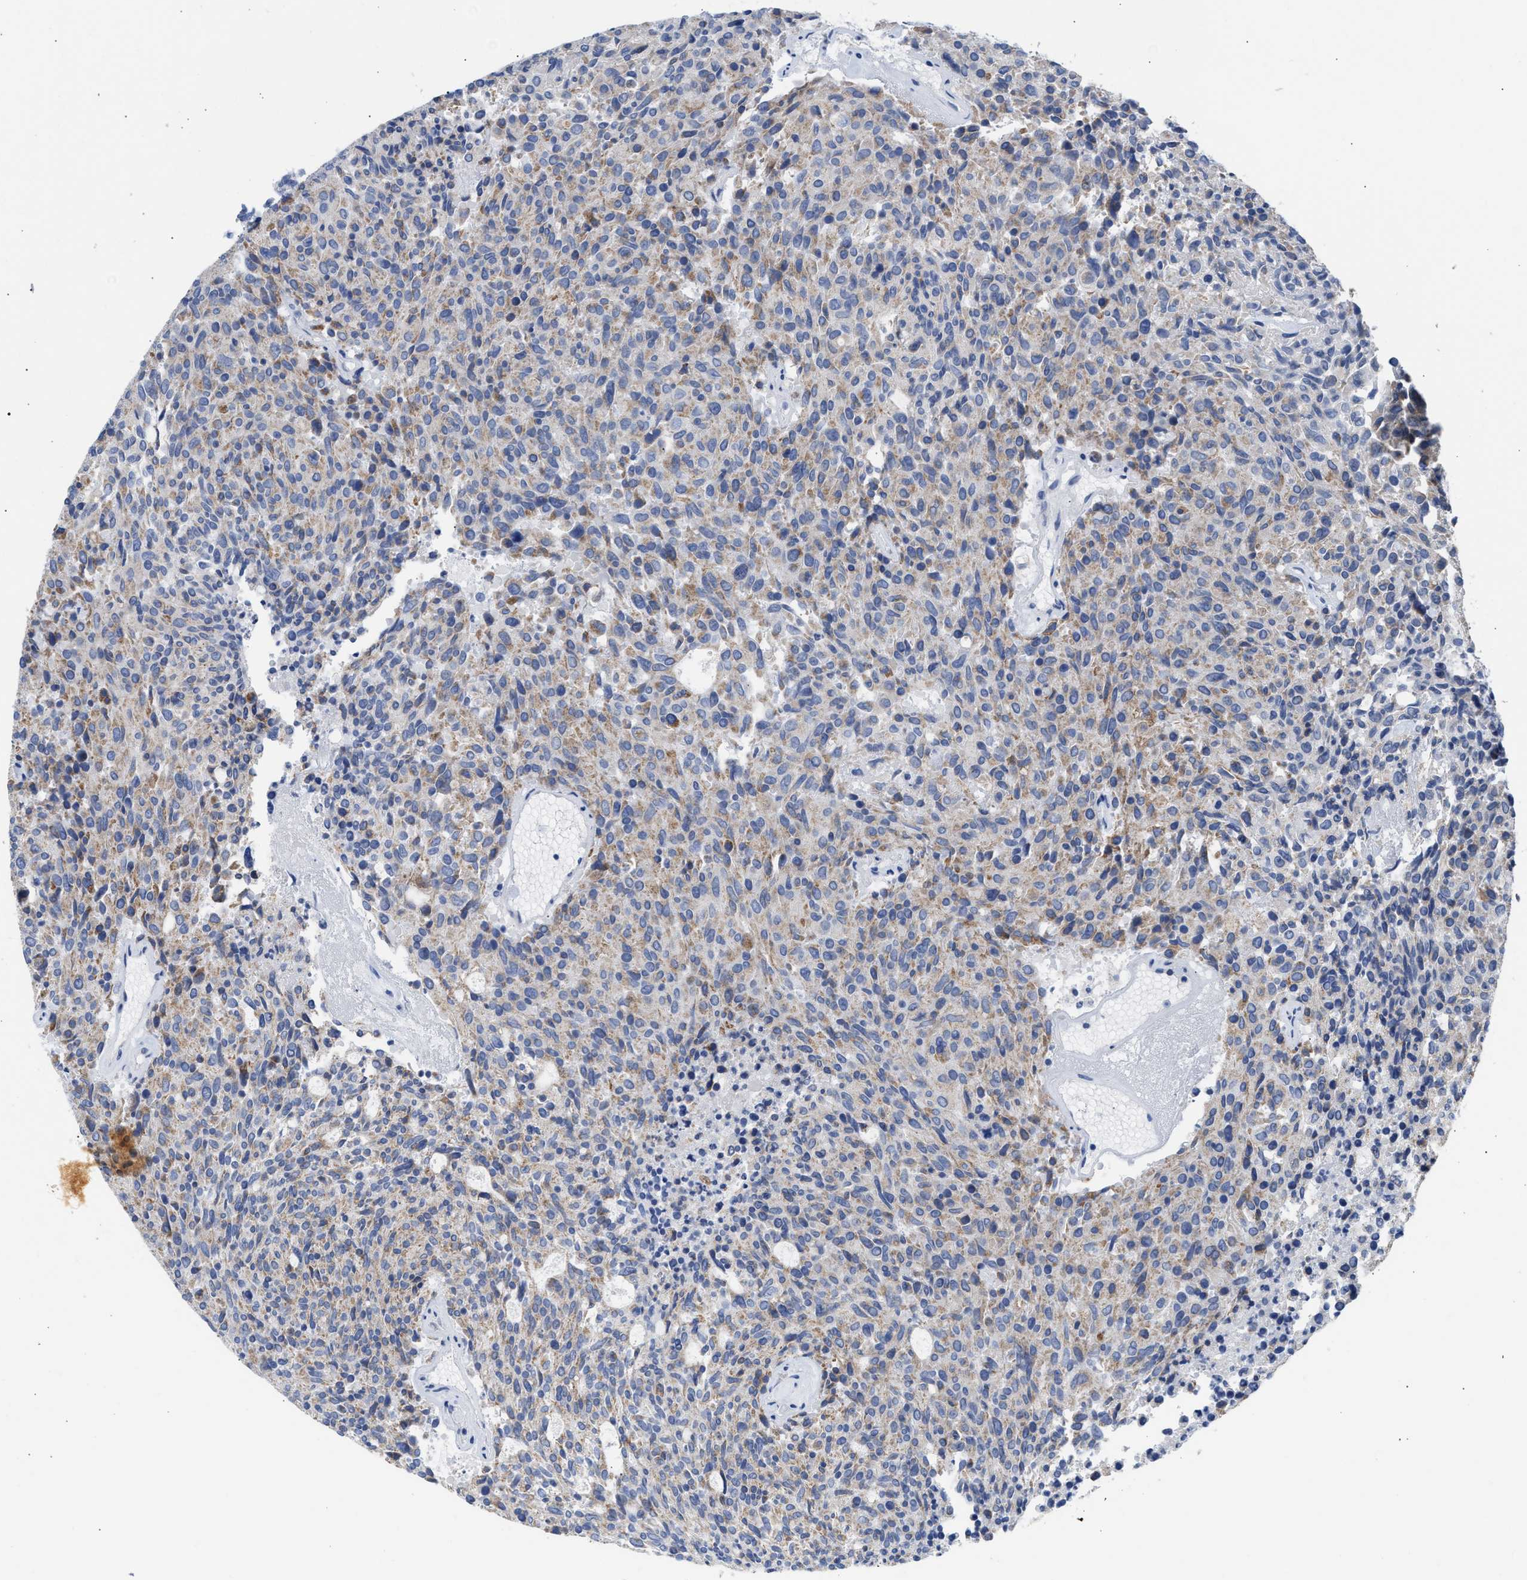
{"staining": {"intensity": "weak", "quantity": "25%-75%", "location": "cytoplasmic/membranous"}, "tissue": "carcinoid", "cell_type": "Tumor cells", "image_type": "cancer", "snomed": [{"axis": "morphology", "description": "Carcinoid, malignant, NOS"}, {"axis": "topography", "description": "Pancreas"}], "caption": "Weak cytoplasmic/membranous staining is present in about 25%-75% of tumor cells in carcinoid (malignant). (DAB IHC, brown staining for protein, blue staining for nuclei).", "gene": "ACOT13", "patient": {"sex": "female", "age": 54}}